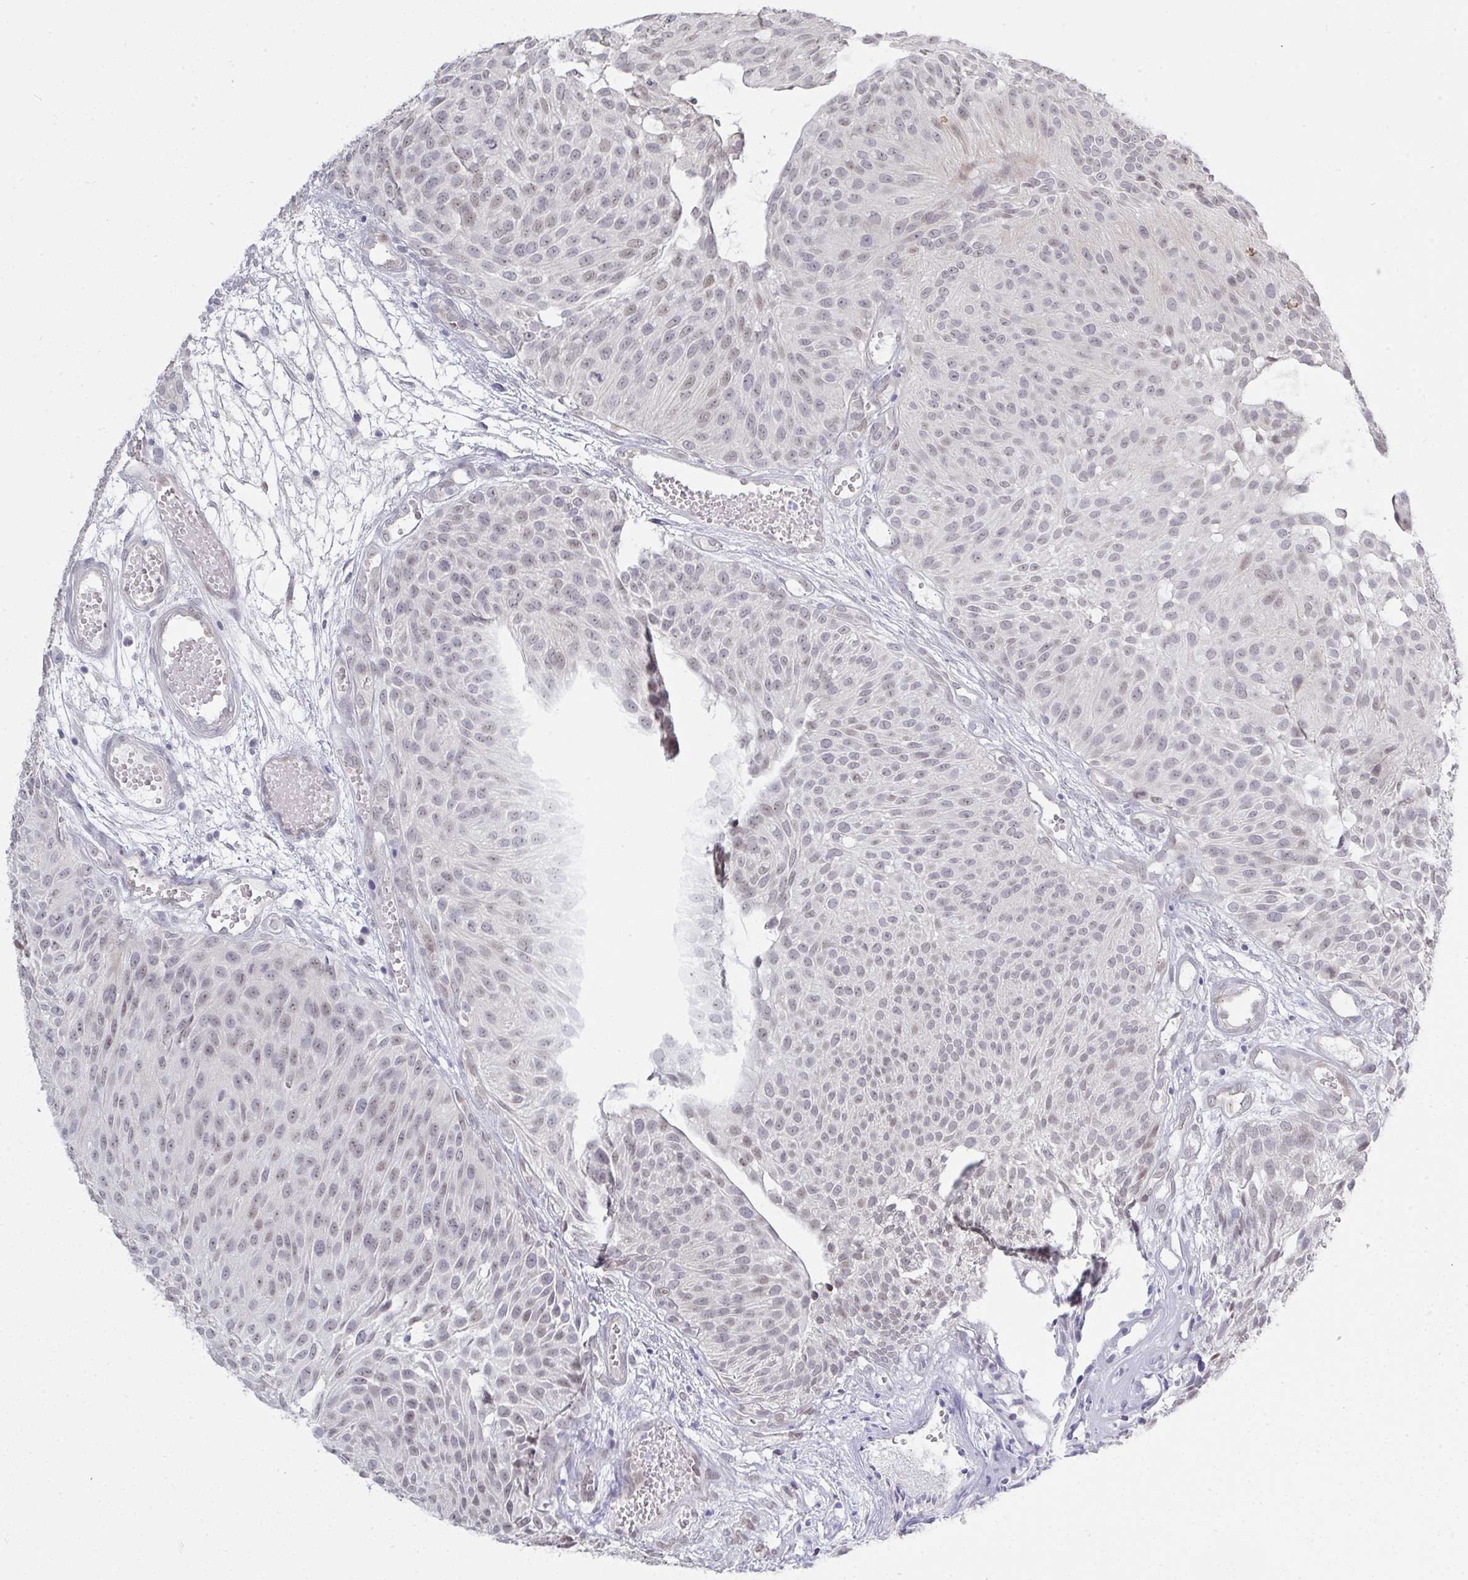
{"staining": {"intensity": "weak", "quantity": ">75%", "location": "nuclear"}, "tissue": "urothelial cancer", "cell_type": "Tumor cells", "image_type": "cancer", "snomed": [{"axis": "morphology", "description": "Urothelial carcinoma, NOS"}, {"axis": "topography", "description": "Urinary bladder"}], "caption": "Approximately >75% of tumor cells in transitional cell carcinoma display weak nuclear protein positivity as visualized by brown immunohistochemical staining.", "gene": "MFSD4A", "patient": {"sex": "male", "age": 84}}